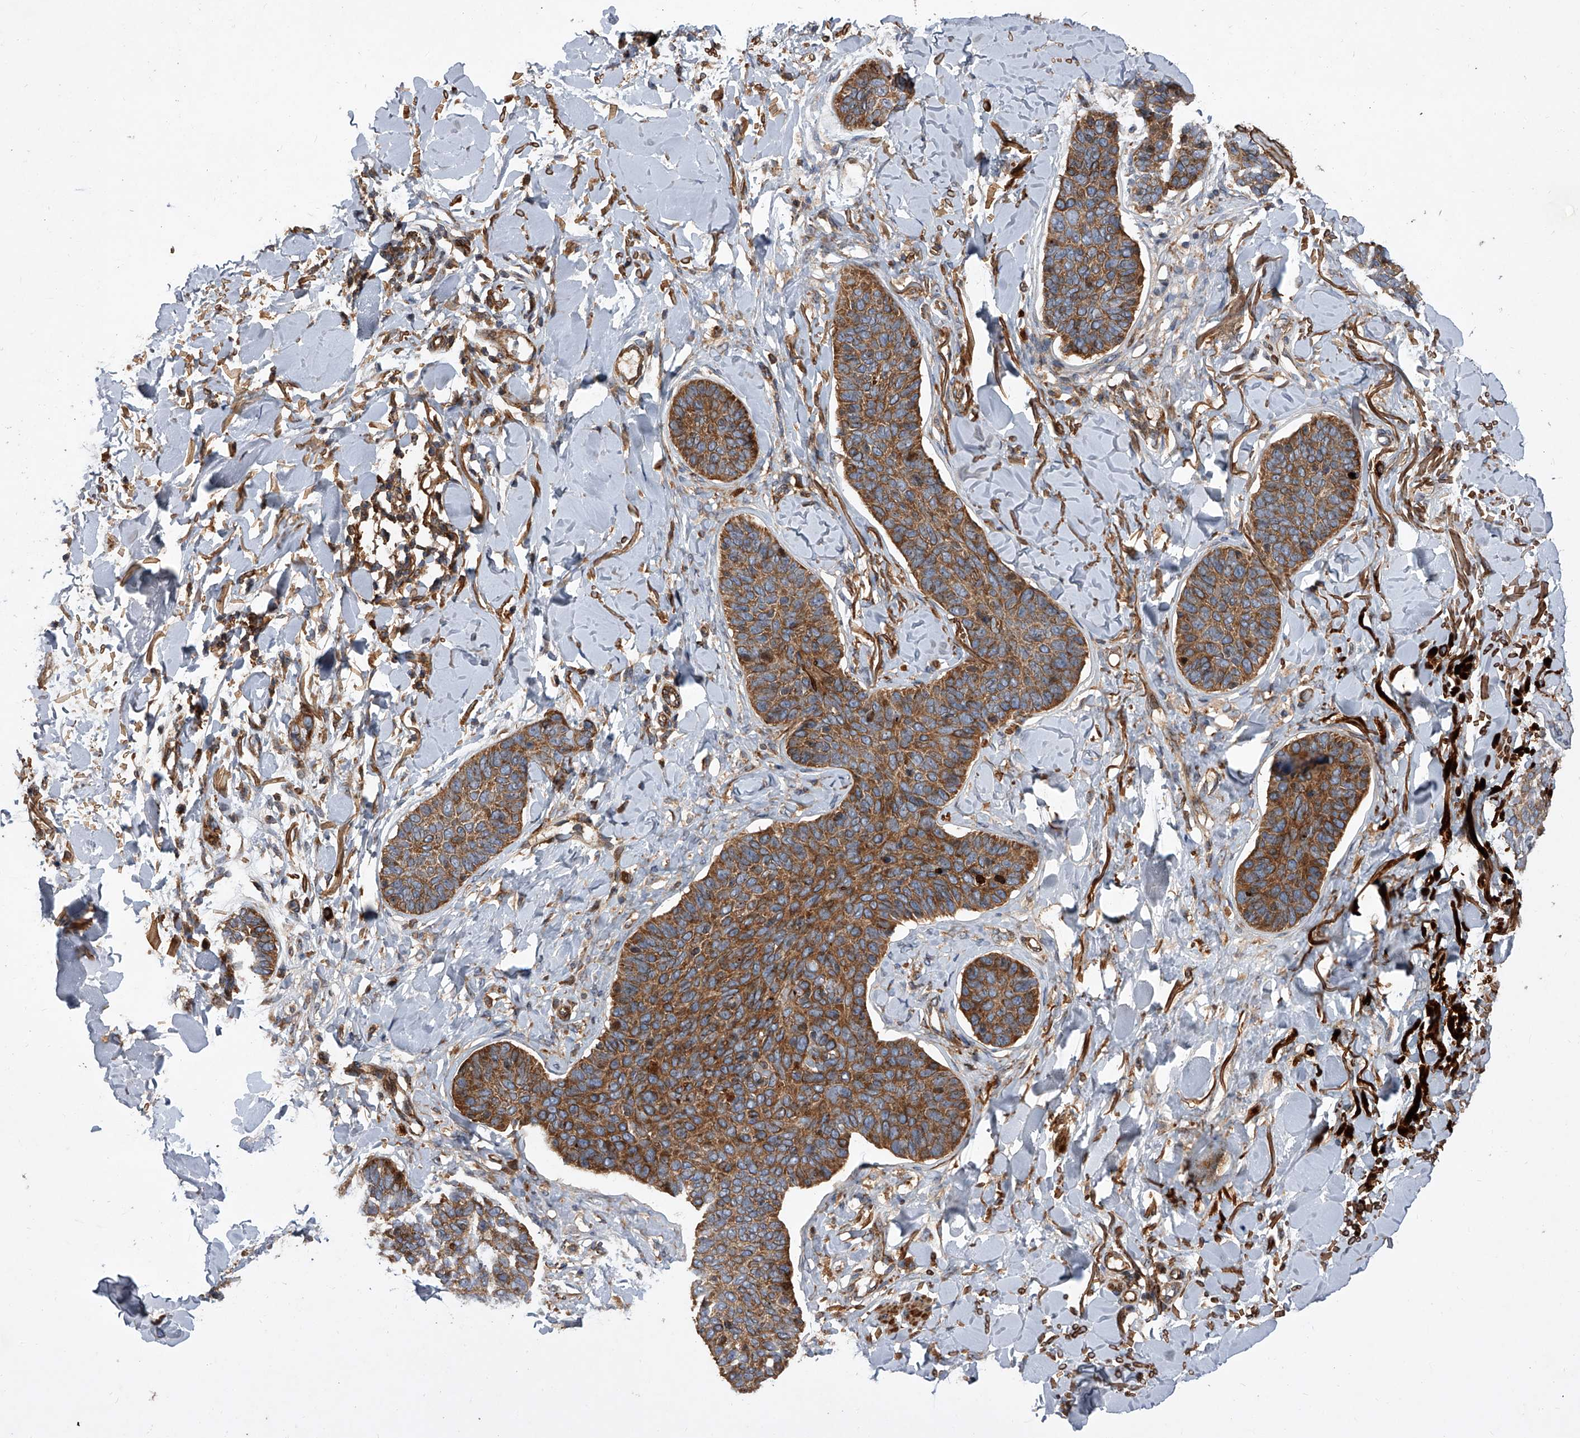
{"staining": {"intensity": "strong", "quantity": ">75%", "location": "cytoplasmic/membranous"}, "tissue": "skin cancer", "cell_type": "Tumor cells", "image_type": "cancer", "snomed": [{"axis": "morphology", "description": "Basal cell carcinoma"}, {"axis": "topography", "description": "Skin"}], "caption": "Immunohistochemical staining of human skin basal cell carcinoma displays high levels of strong cytoplasmic/membranous staining in approximately >75% of tumor cells.", "gene": "USP47", "patient": {"sex": "male", "age": 85}}